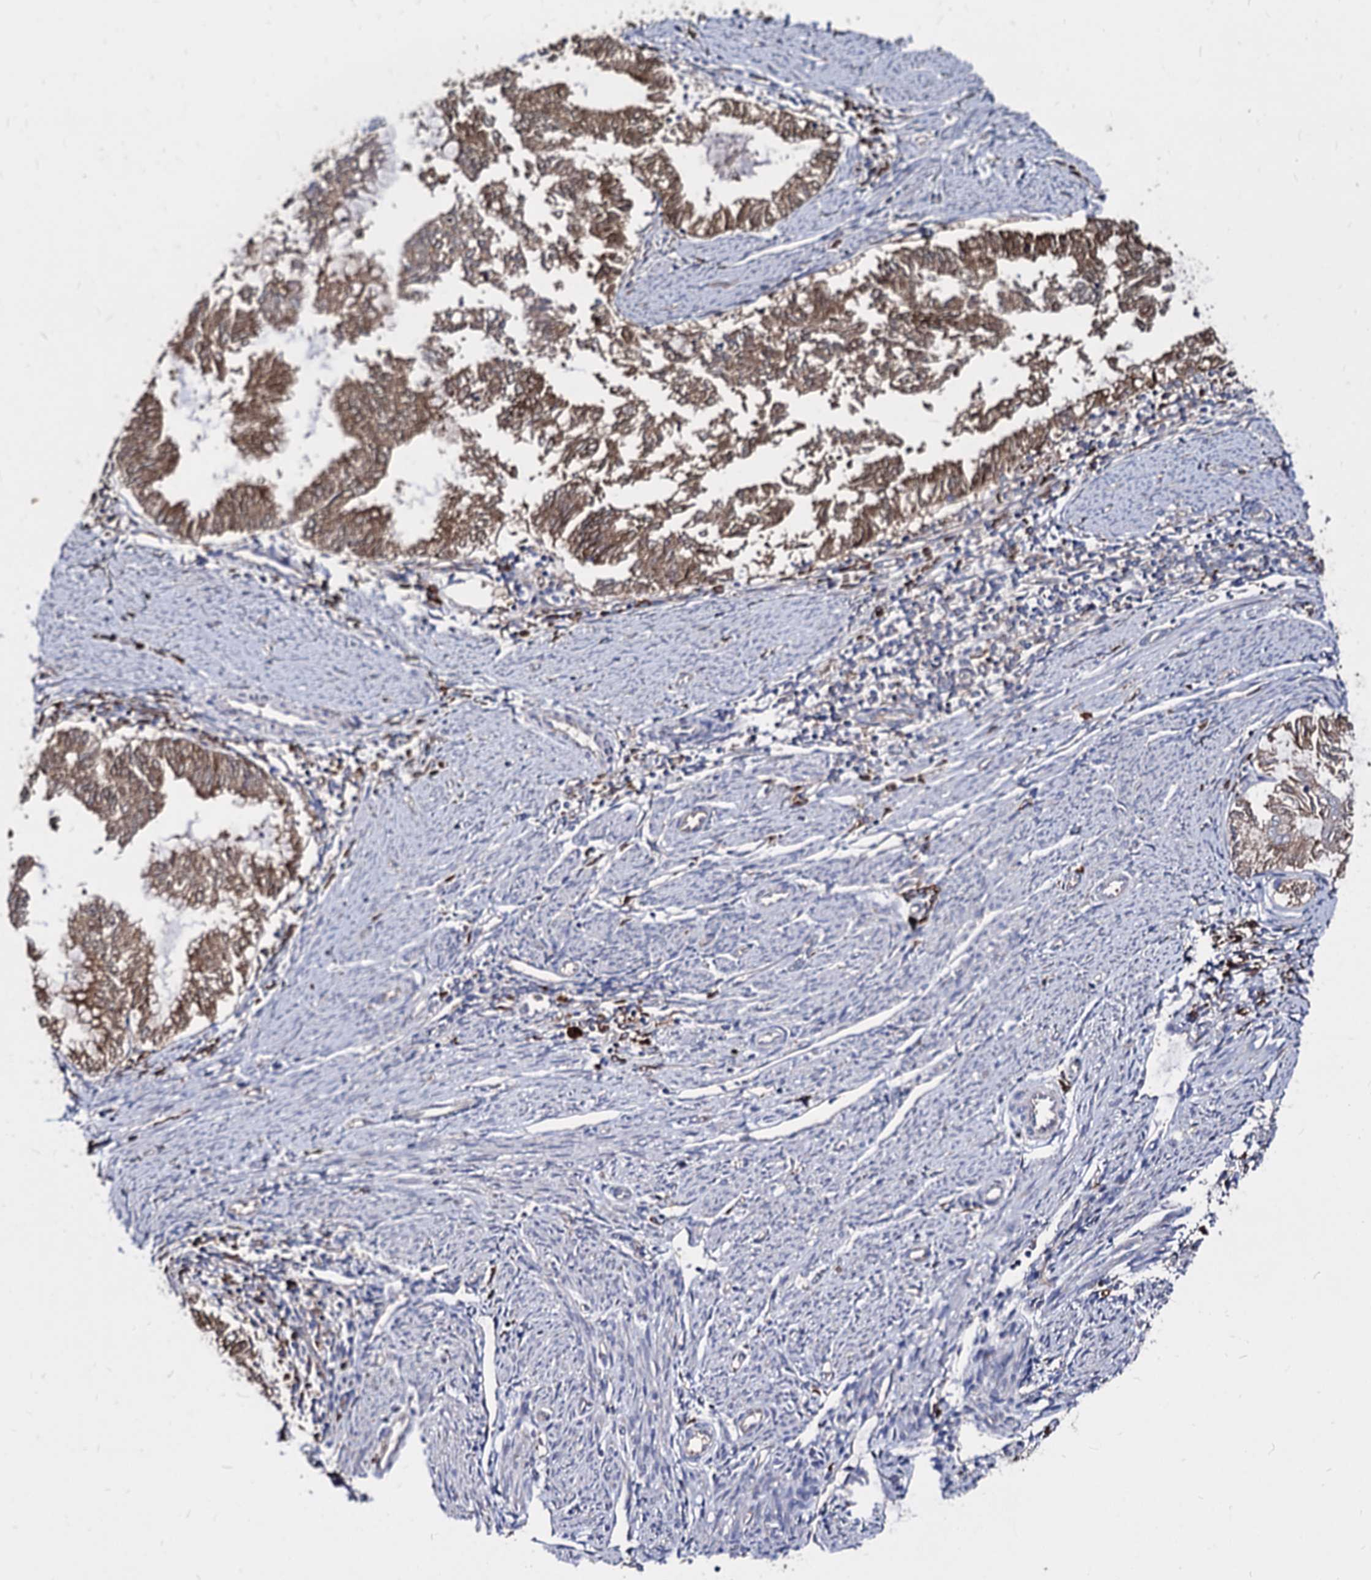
{"staining": {"intensity": "moderate", "quantity": ">75%", "location": "cytoplasmic/membranous"}, "tissue": "endometrial cancer", "cell_type": "Tumor cells", "image_type": "cancer", "snomed": [{"axis": "morphology", "description": "Adenocarcinoma, NOS"}, {"axis": "topography", "description": "Endometrium"}], "caption": "Moderate cytoplasmic/membranous positivity for a protein is seen in approximately >75% of tumor cells of endometrial cancer using immunohistochemistry.", "gene": "NME1", "patient": {"sex": "female", "age": 79}}